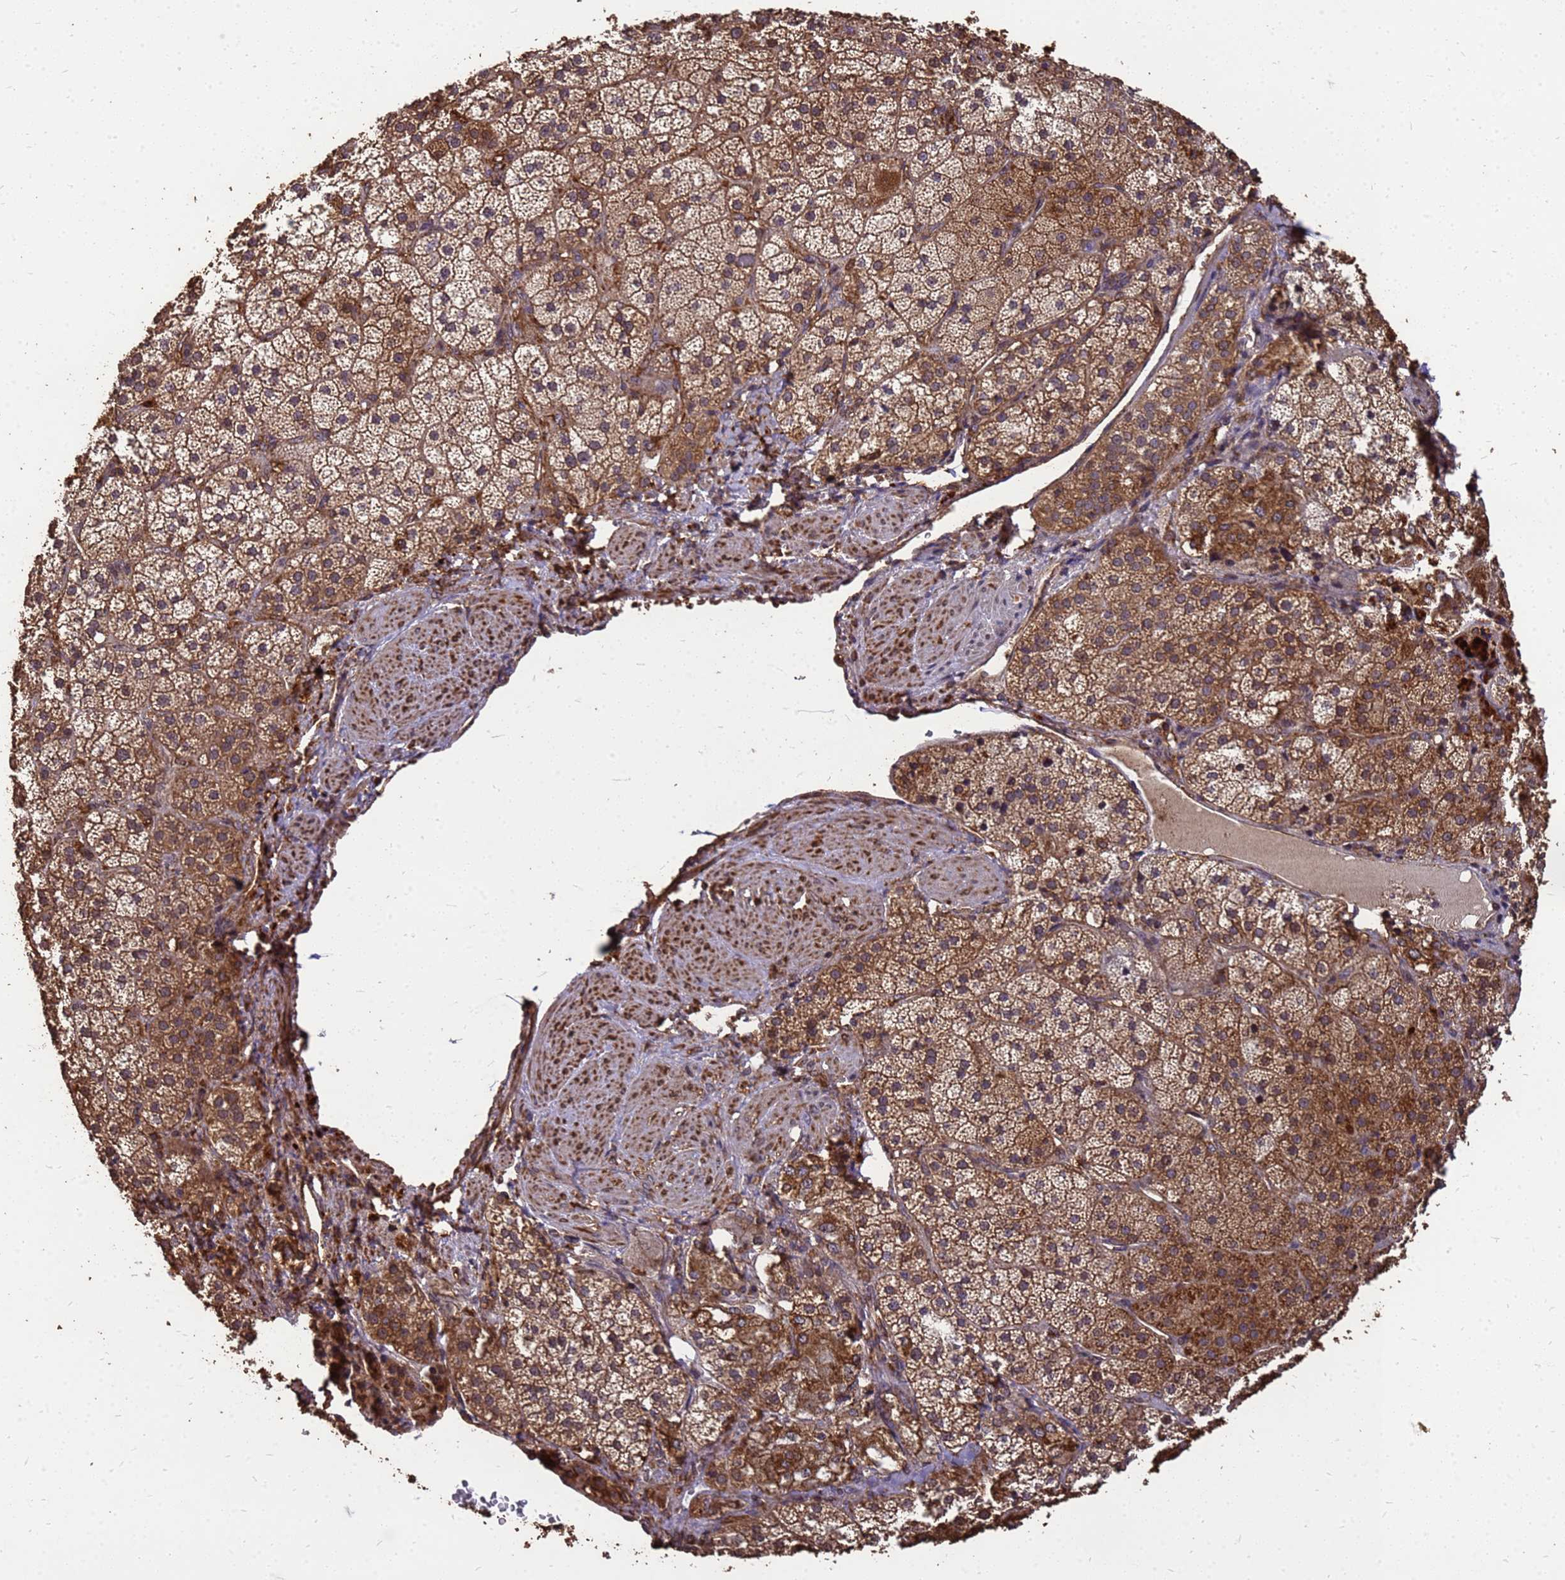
{"staining": {"intensity": "strong", "quantity": ">75%", "location": "cytoplasmic/membranous"}, "tissue": "adrenal gland", "cell_type": "Glandular cells", "image_type": "normal", "snomed": [{"axis": "morphology", "description": "Normal tissue, NOS"}, {"axis": "topography", "description": "Adrenal gland"}], "caption": "An immunohistochemistry (IHC) histopathology image of normal tissue is shown. Protein staining in brown labels strong cytoplasmic/membranous positivity in adrenal gland within glandular cells.", "gene": "ZNF618", "patient": {"sex": "male", "age": 57}}